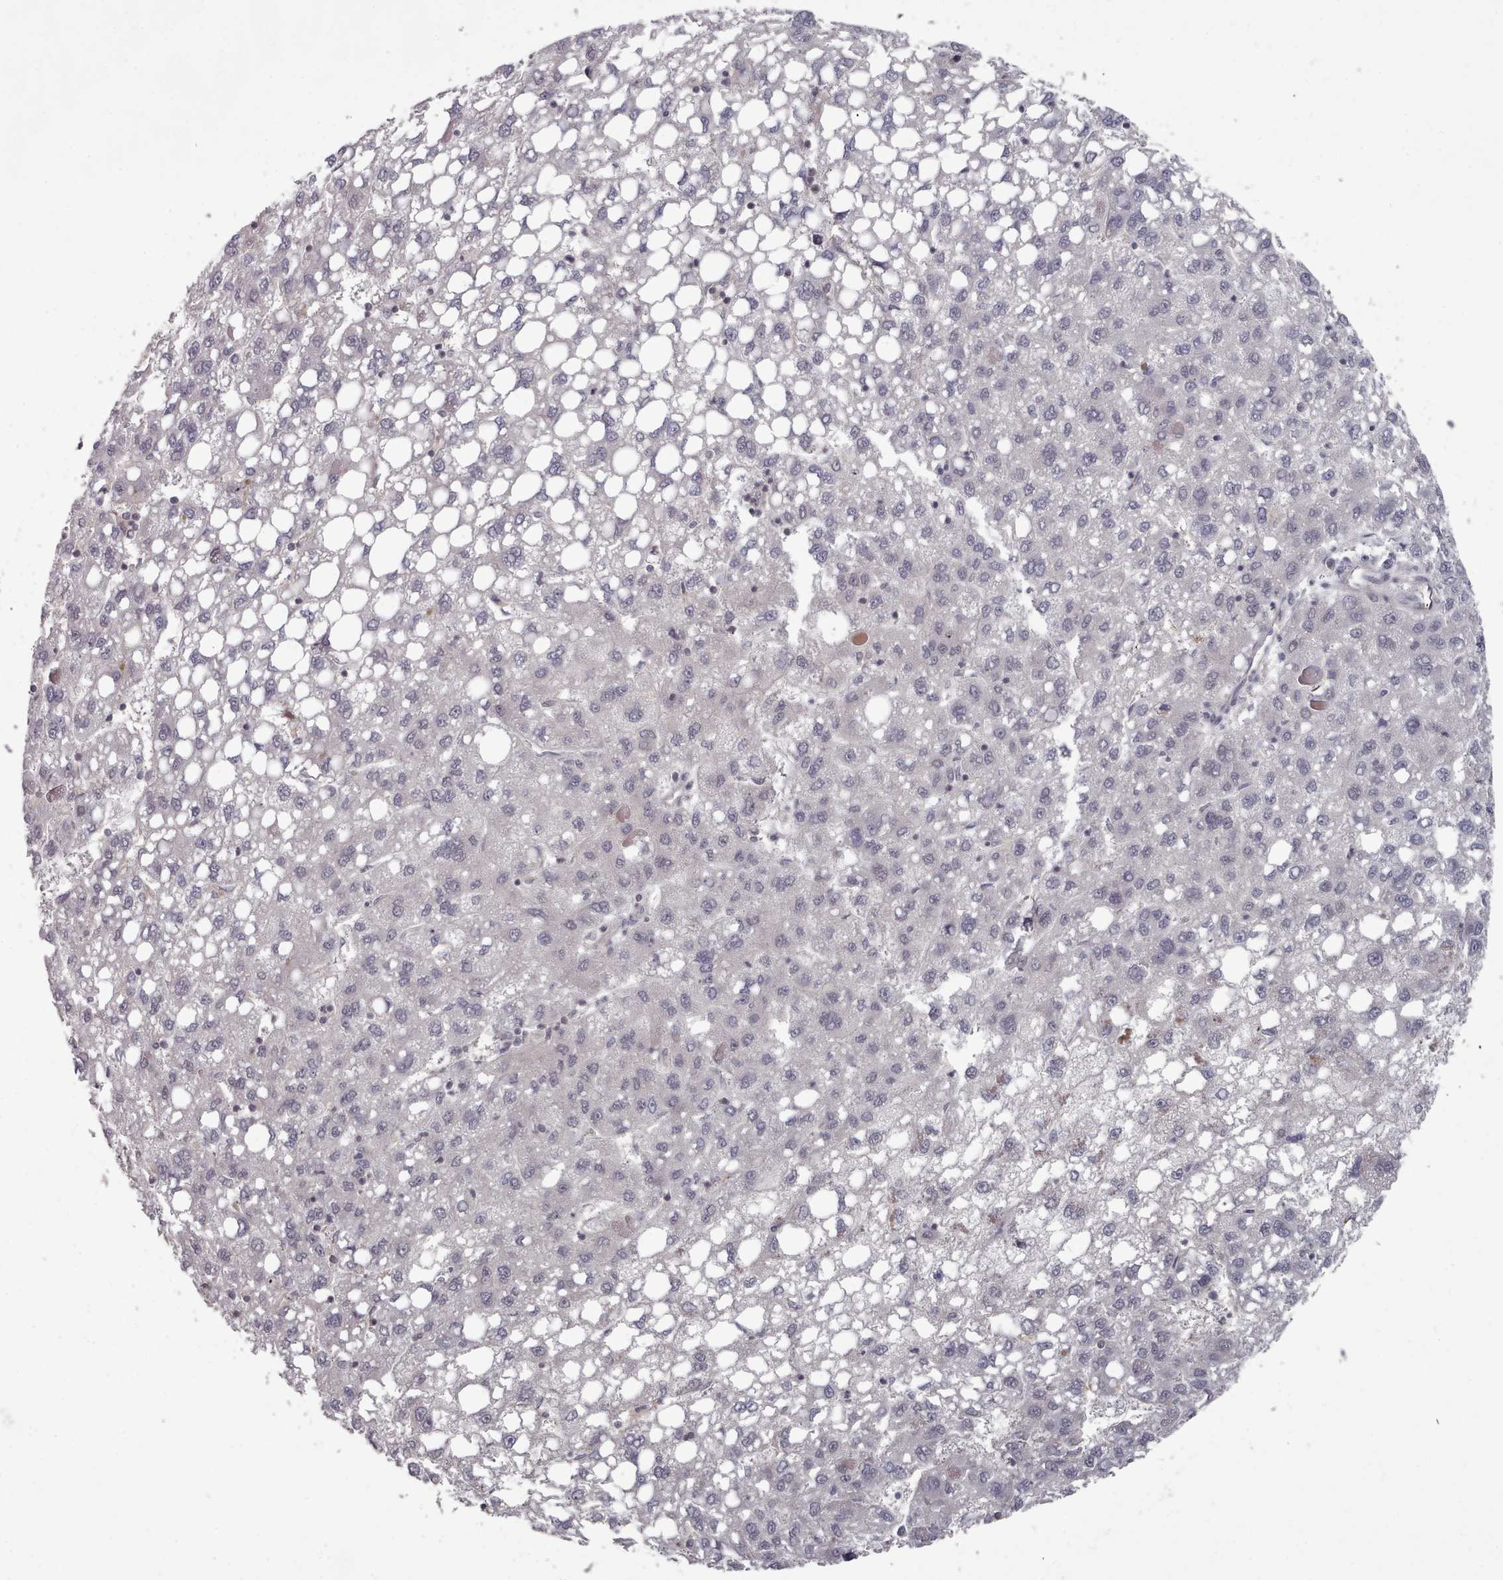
{"staining": {"intensity": "negative", "quantity": "none", "location": "none"}, "tissue": "liver cancer", "cell_type": "Tumor cells", "image_type": "cancer", "snomed": [{"axis": "morphology", "description": "Carcinoma, Hepatocellular, NOS"}, {"axis": "topography", "description": "Liver"}], "caption": "Liver hepatocellular carcinoma stained for a protein using immunohistochemistry exhibits no expression tumor cells.", "gene": "HYAL3", "patient": {"sex": "female", "age": 82}}